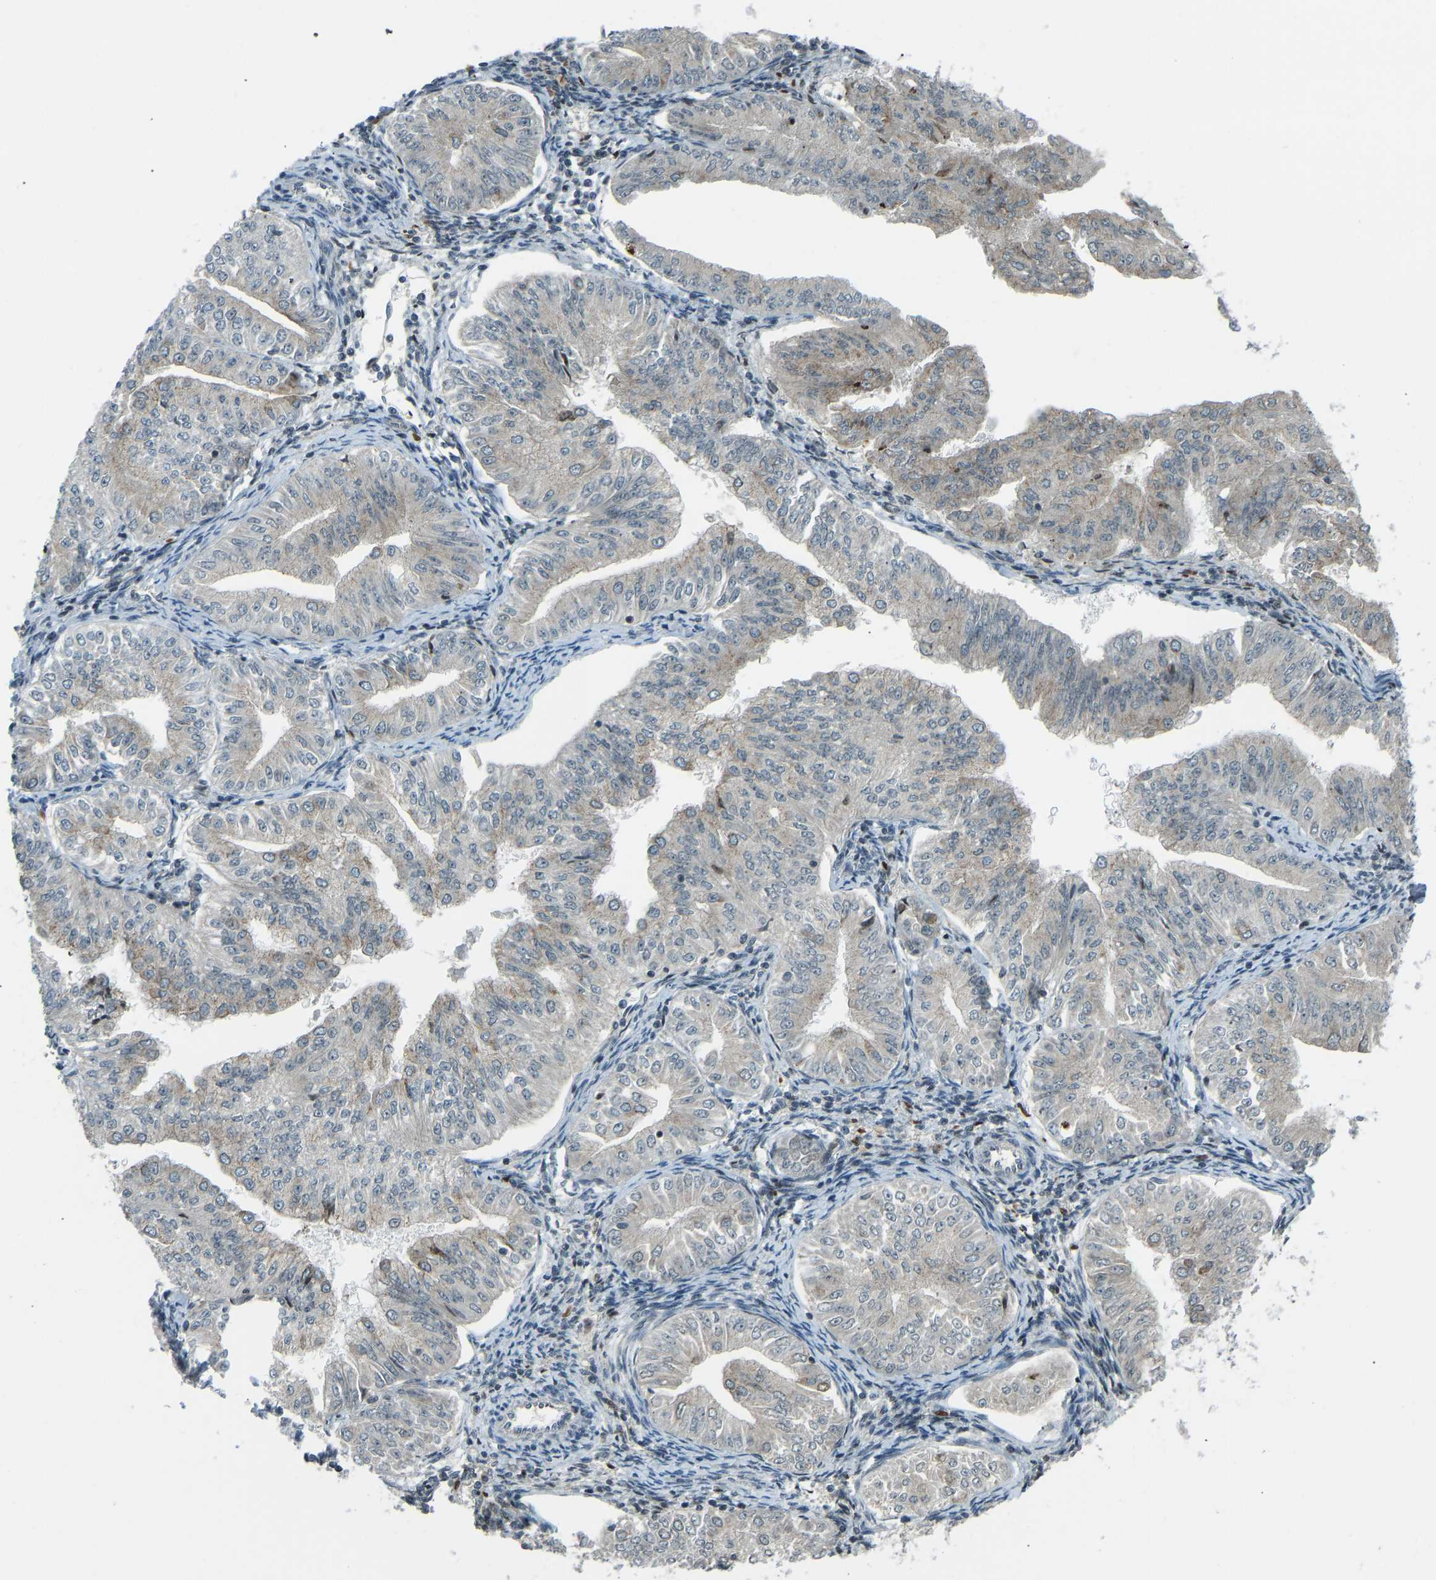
{"staining": {"intensity": "weak", "quantity": "<25%", "location": "cytoplasmic/membranous"}, "tissue": "endometrial cancer", "cell_type": "Tumor cells", "image_type": "cancer", "snomed": [{"axis": "morphology", "description": "Normal tissue, NOS"}, {"axis": "morphology", "description": "Adenocarcinoma, NOS"}, {"axis": "topography", "description": "Endometrium"}], "caption": "Immunohistochemistry (IHC) image of endometrial cancer stained for a protein (brown), which reveals no positivity in tumor cells.", "gene": "SVOPL", "patient": {"sex": "female", "age": 53}}